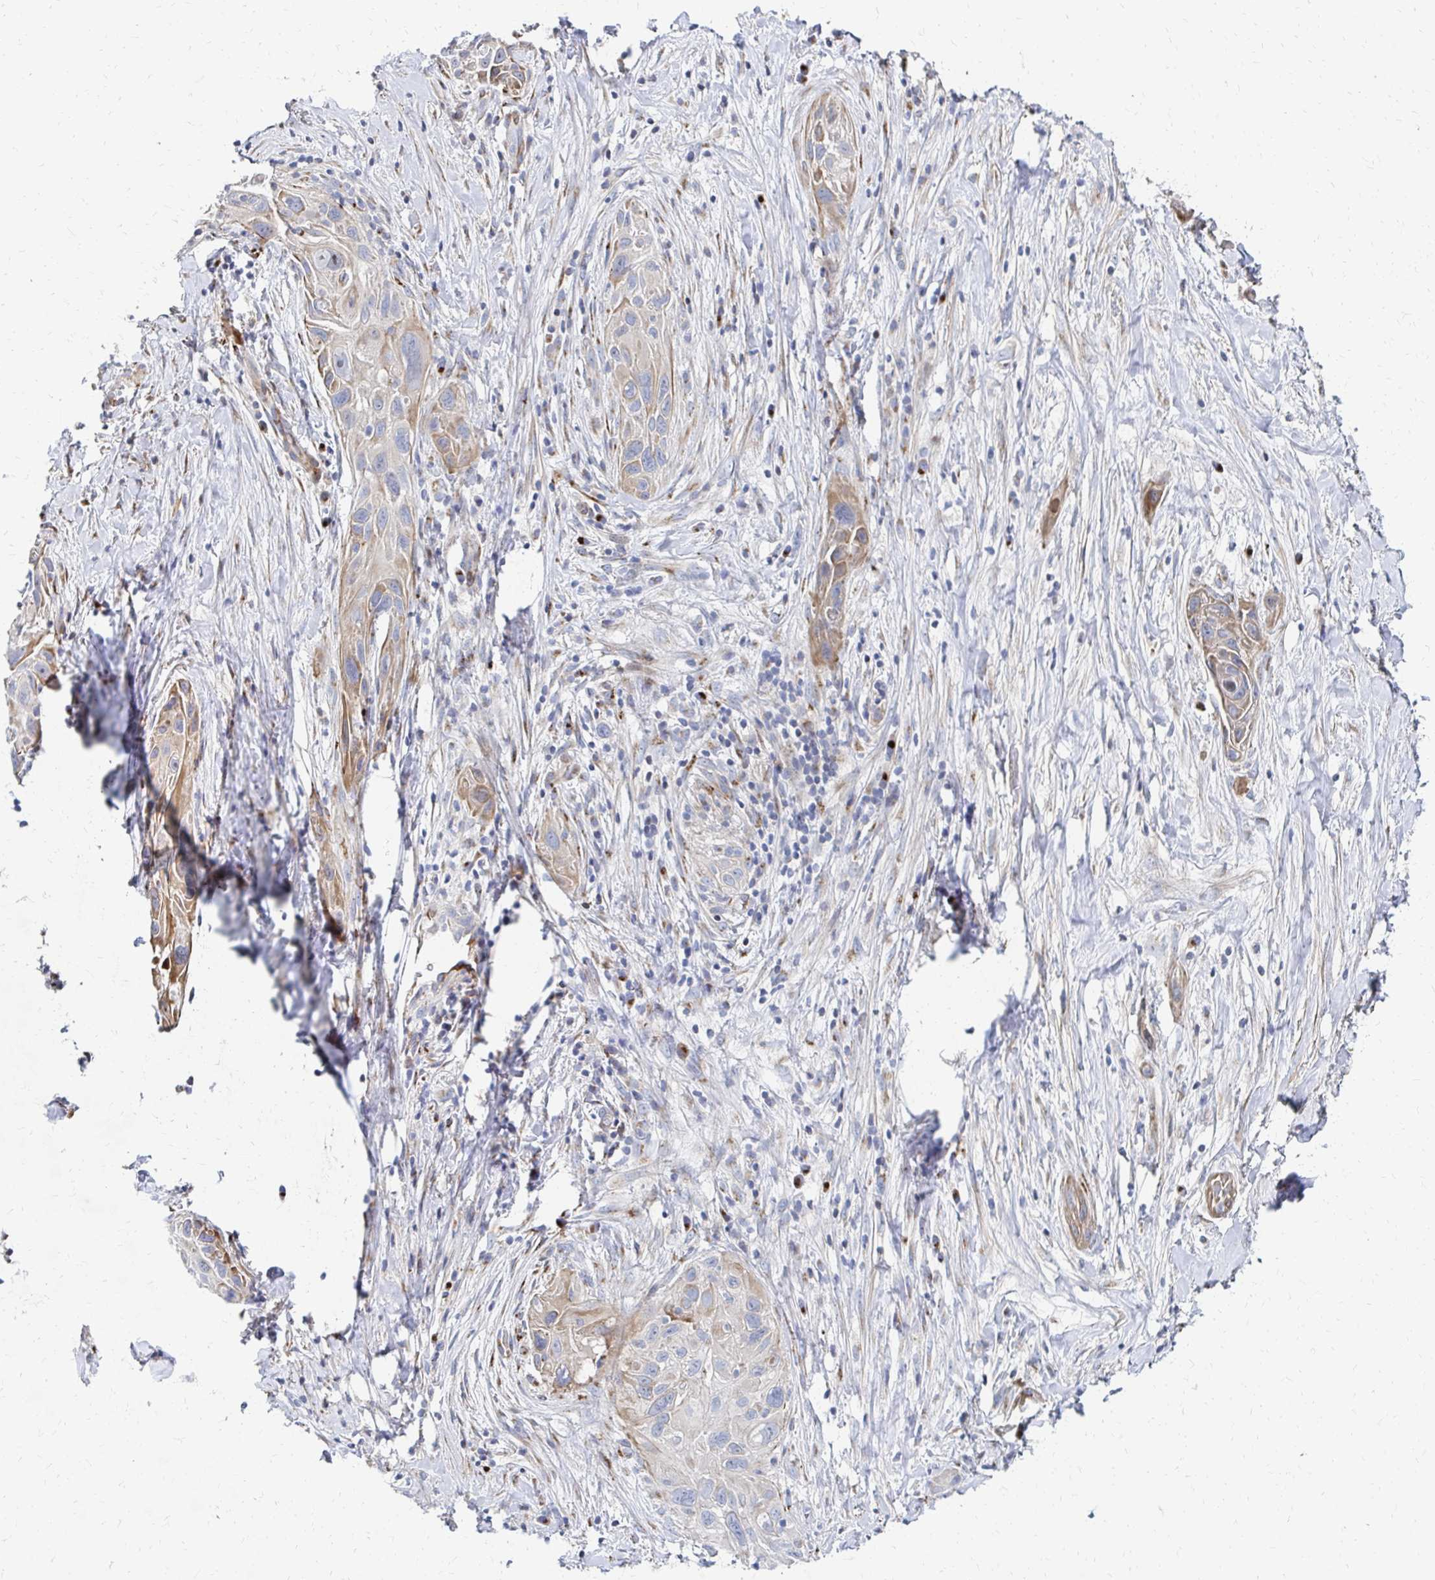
{"staining": {"intensity": "weak", "quantity": "<25%", "location": "cytoplasmic/membranous"}, "tissue": "lung cancer", "cell_type": "Tumor cells", "image_type": "cancer", "snomed": [{"axis": "morphology", "description": "Squamous cell carcinoma, NOS"}, {"axis": "topography", "description": "Lung"}], "caption": "Immunohistochemical staining of squamous cell carcinoma (lung) reveals no significant positivity in tumor cells.", "gene": "MAN1A1", "patient": {"sex": "male", "age": 79}}